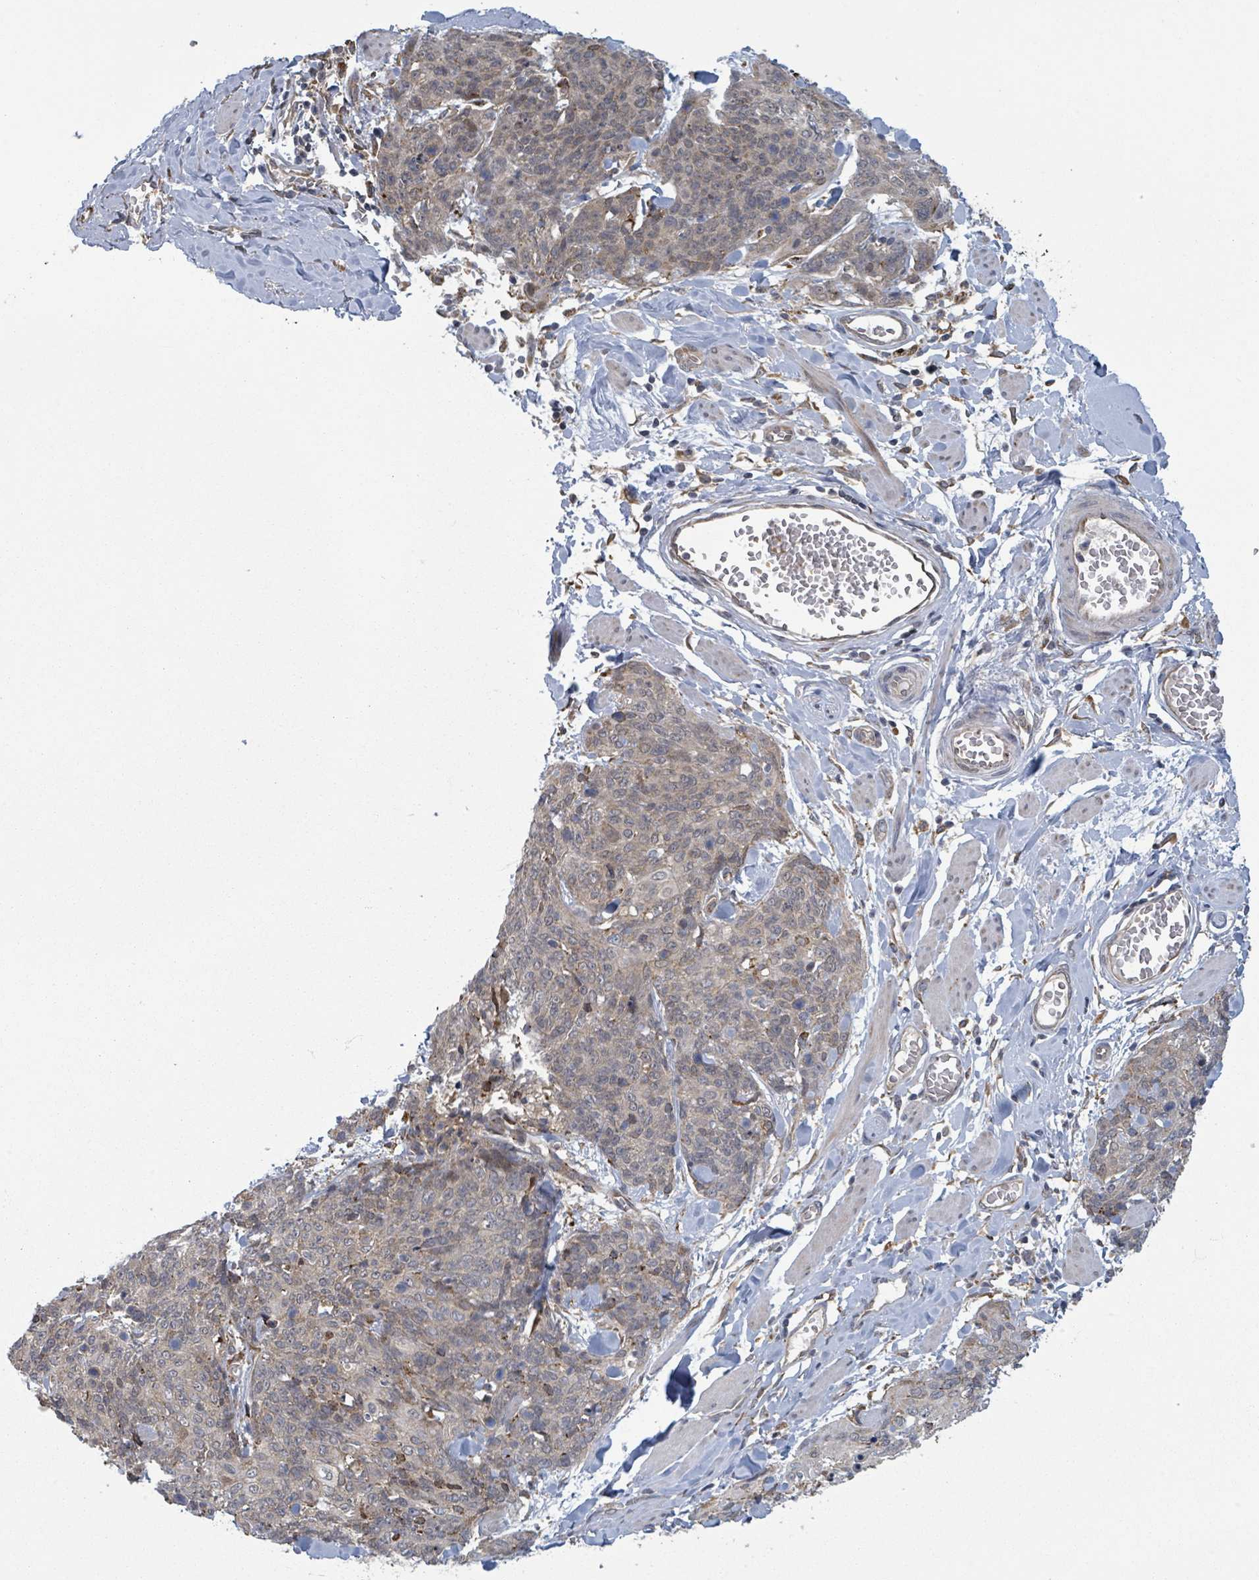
{"staining": {"intensity": "weak", "quantity": "25%-75%", "location": "cytoplasmic/membranous"}, "tissue": "skin cancer", "cell_type": "Tumor cells", "image_type": "cancer", "snomed": [{"axis": "morphology", "description": "Squamous cell carcinoma, NOS"}, {"axis": "topography", "description": "Skin"}, {"axis": "topography", "description": "Vulva"}], "caption": "The micrograph reveals a brown stain indicating the presence of a protein in the cytoplasmic/membranous of tumor cells in skin cancer.", "gene": "SHROOM2", "patient": {"sex": "female", "age": 85}}